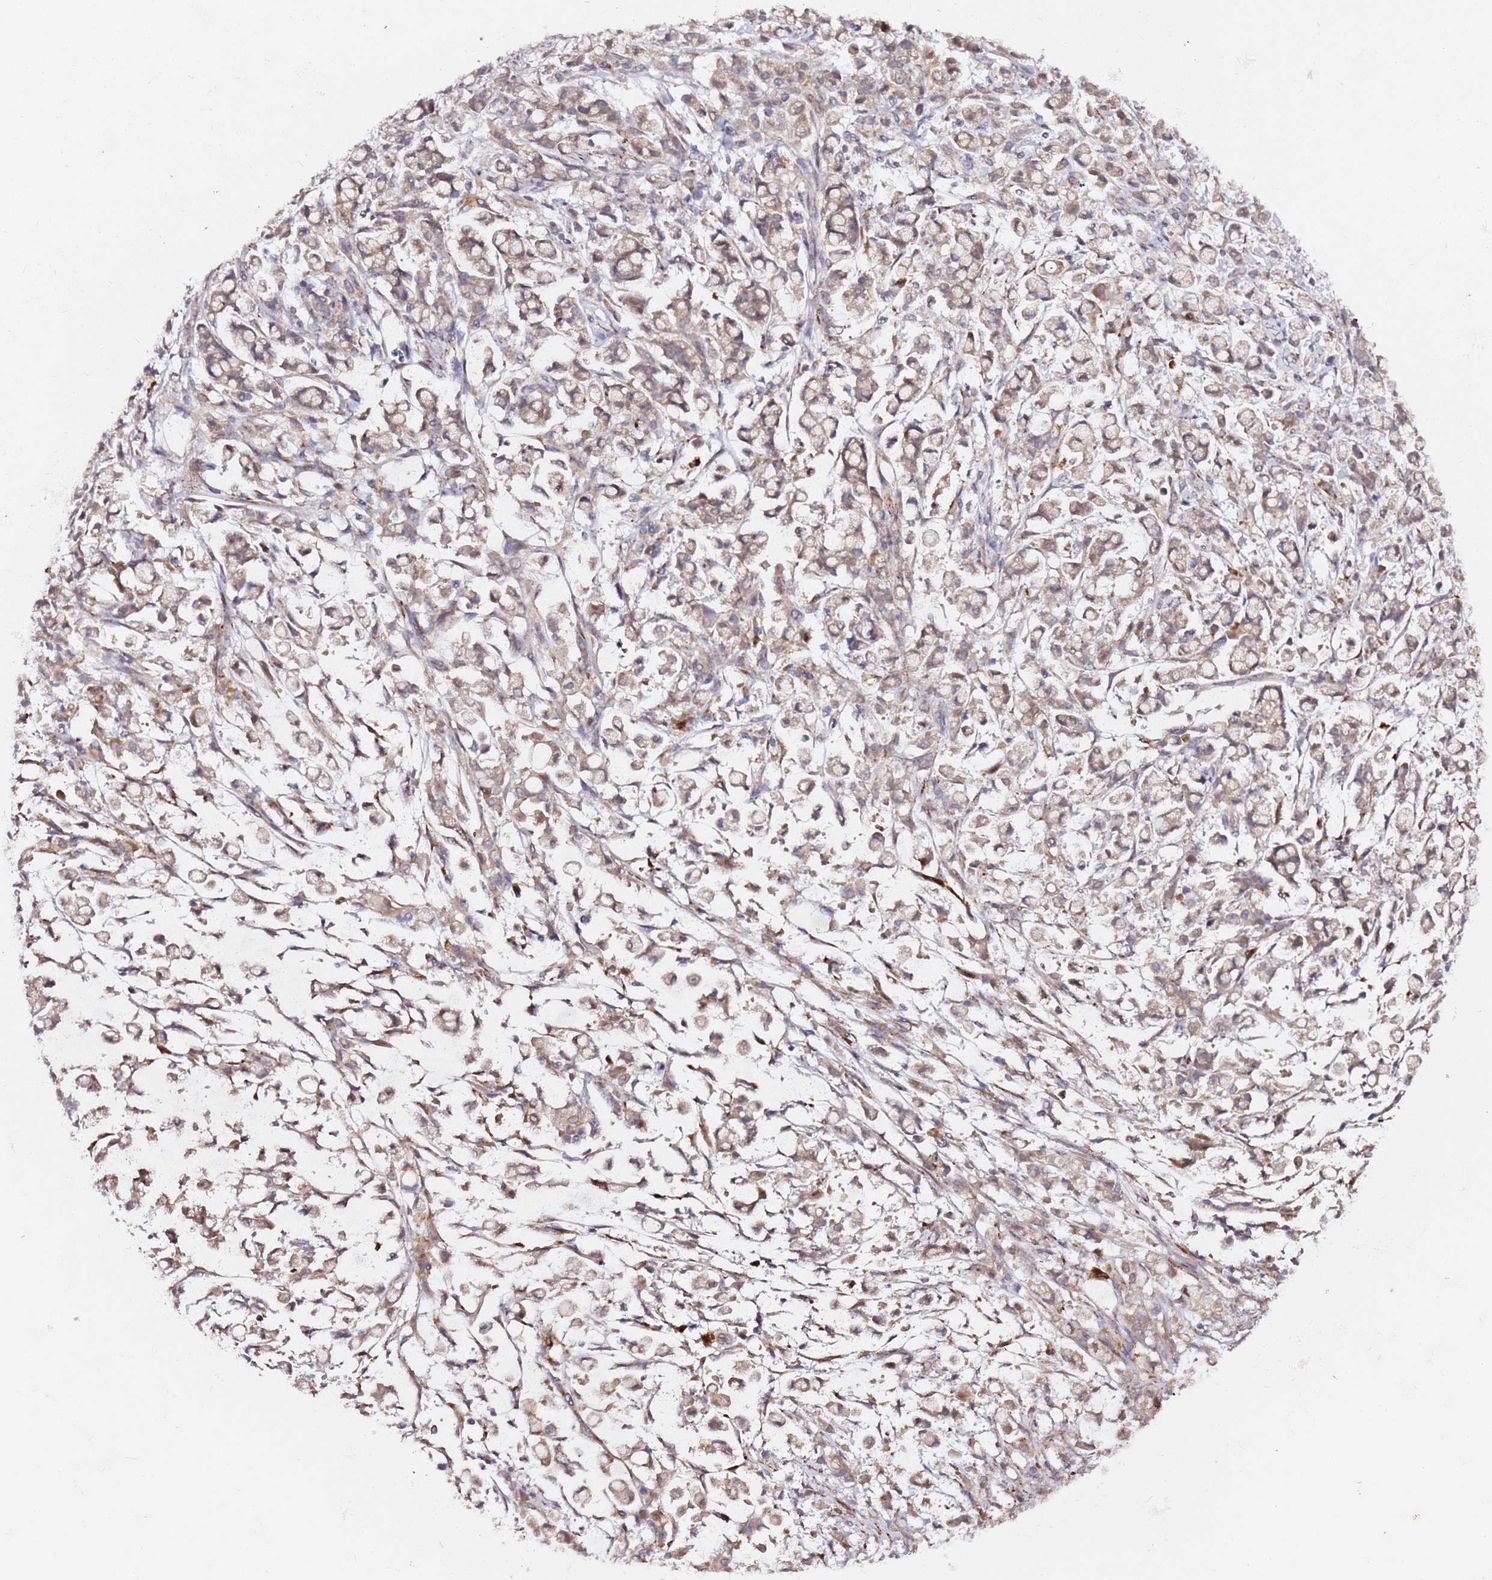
{"staining": {"intensity": "weak", "quantity": ">75%", "location": "cytoplasmic/membranous"}, "tissue": "stomach cancer", "cell_type": "Tumor cells", "image_type": "cancer", "snomed": [{"axis": "morphology", "description": "Adenocarcinoma, NOS"}, {"axis": "topography", "description": "Stomach"}], "caption": "Tumor cells show low levels of weak cytoplasmic/membranous staining in about >75% of cells in stomach cancer.", "gene": "ALG11", "patient": {"sex": "female", "age": 60}}